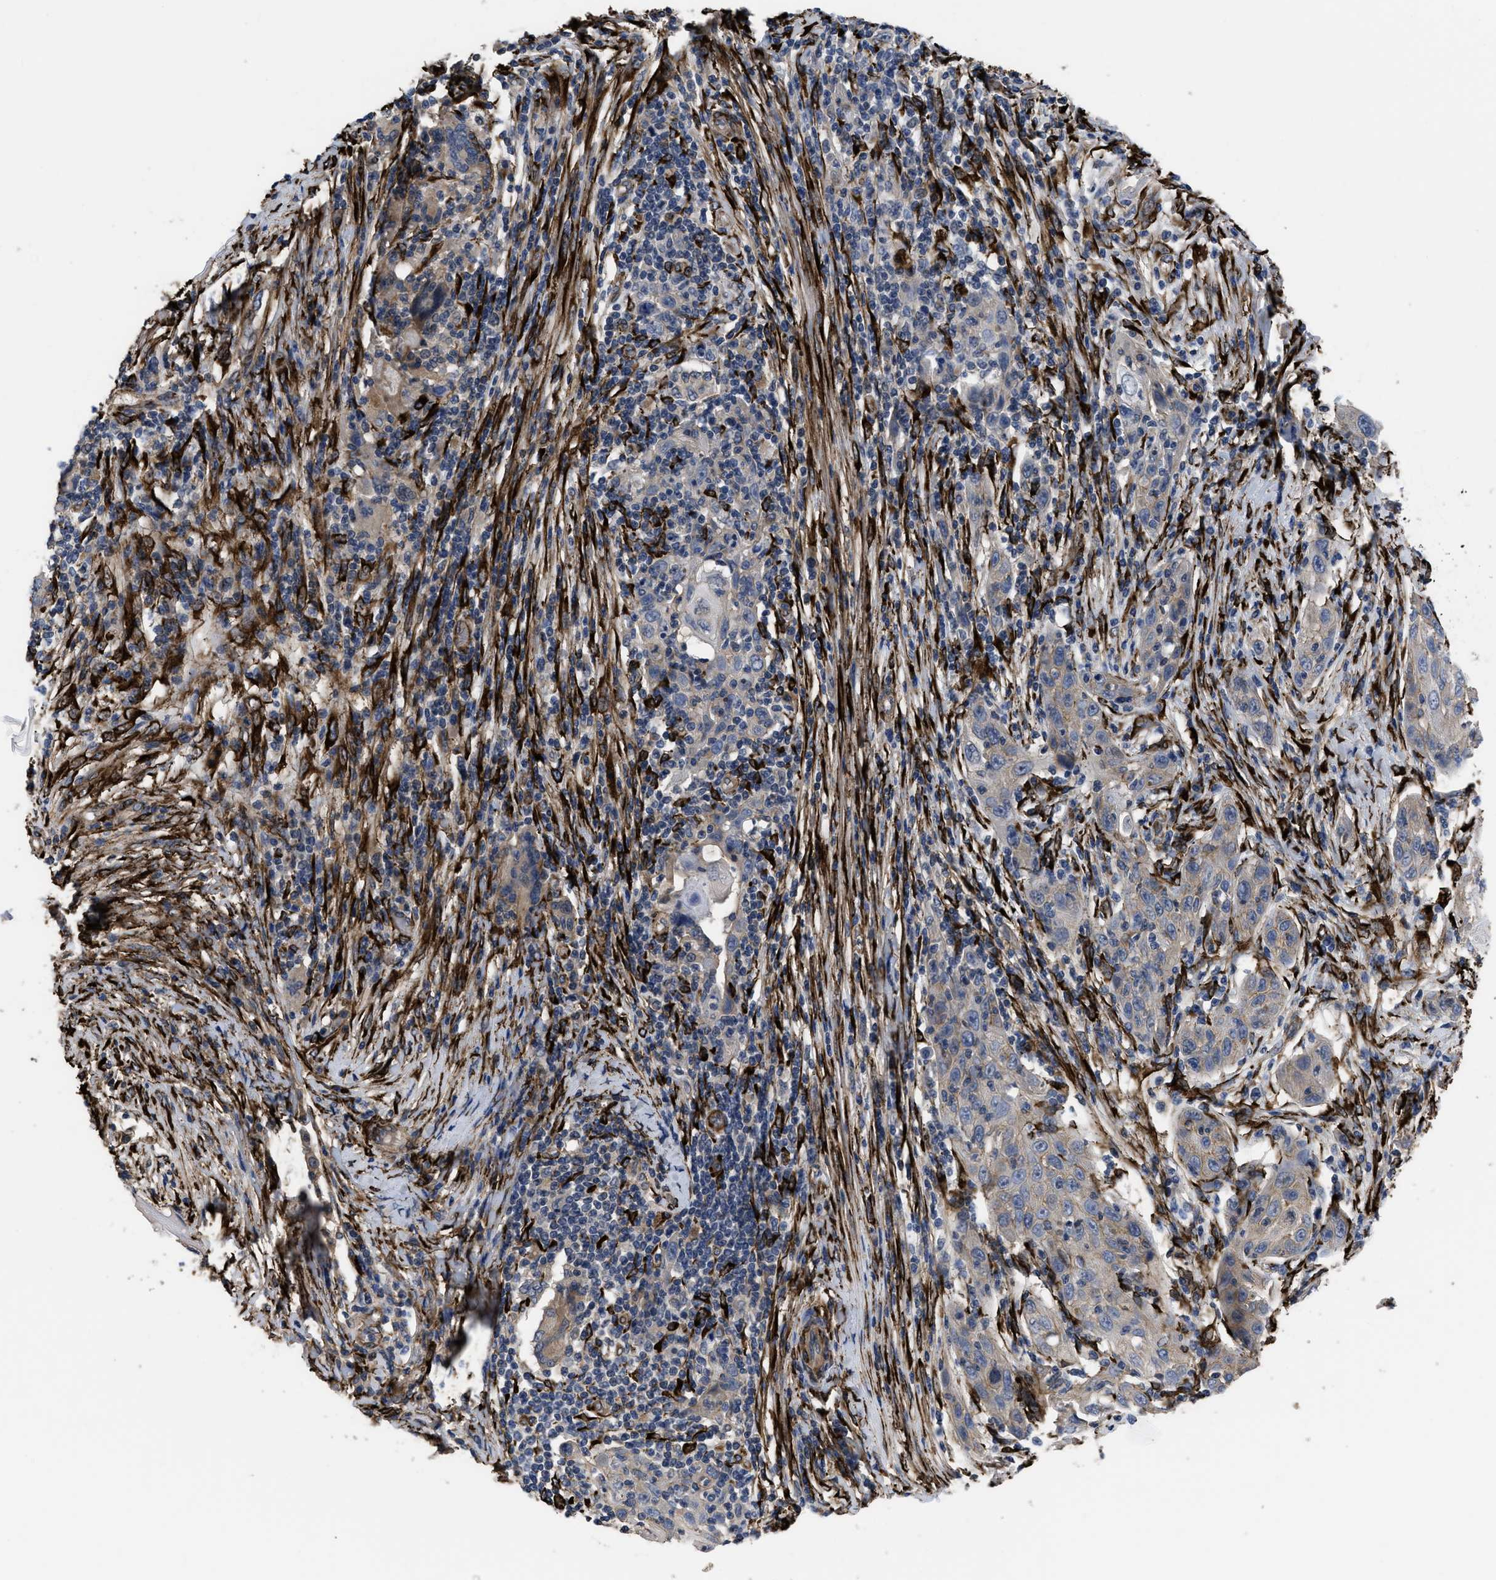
{"staining": {"intensity": "weak", "quantity": "<25%", "location": "cytoplasmic/membranous"}, "tissue": "skin cancer", "cell_type": "Tumor cells", "image_type": "cancer", "snomed": [{"axis": "morphology", "description": "Squamous cell carcinoma, NOS"}, {"axis": "topography", "description": "Skin"}], "caption": "Immunohistochemistry image of human skin squamous cell carcinoma stained for a protein (brown), which reveals no staining in tumor cells.", "gene": "SQLE", "patient": {"sex": "female", "age": 88}}